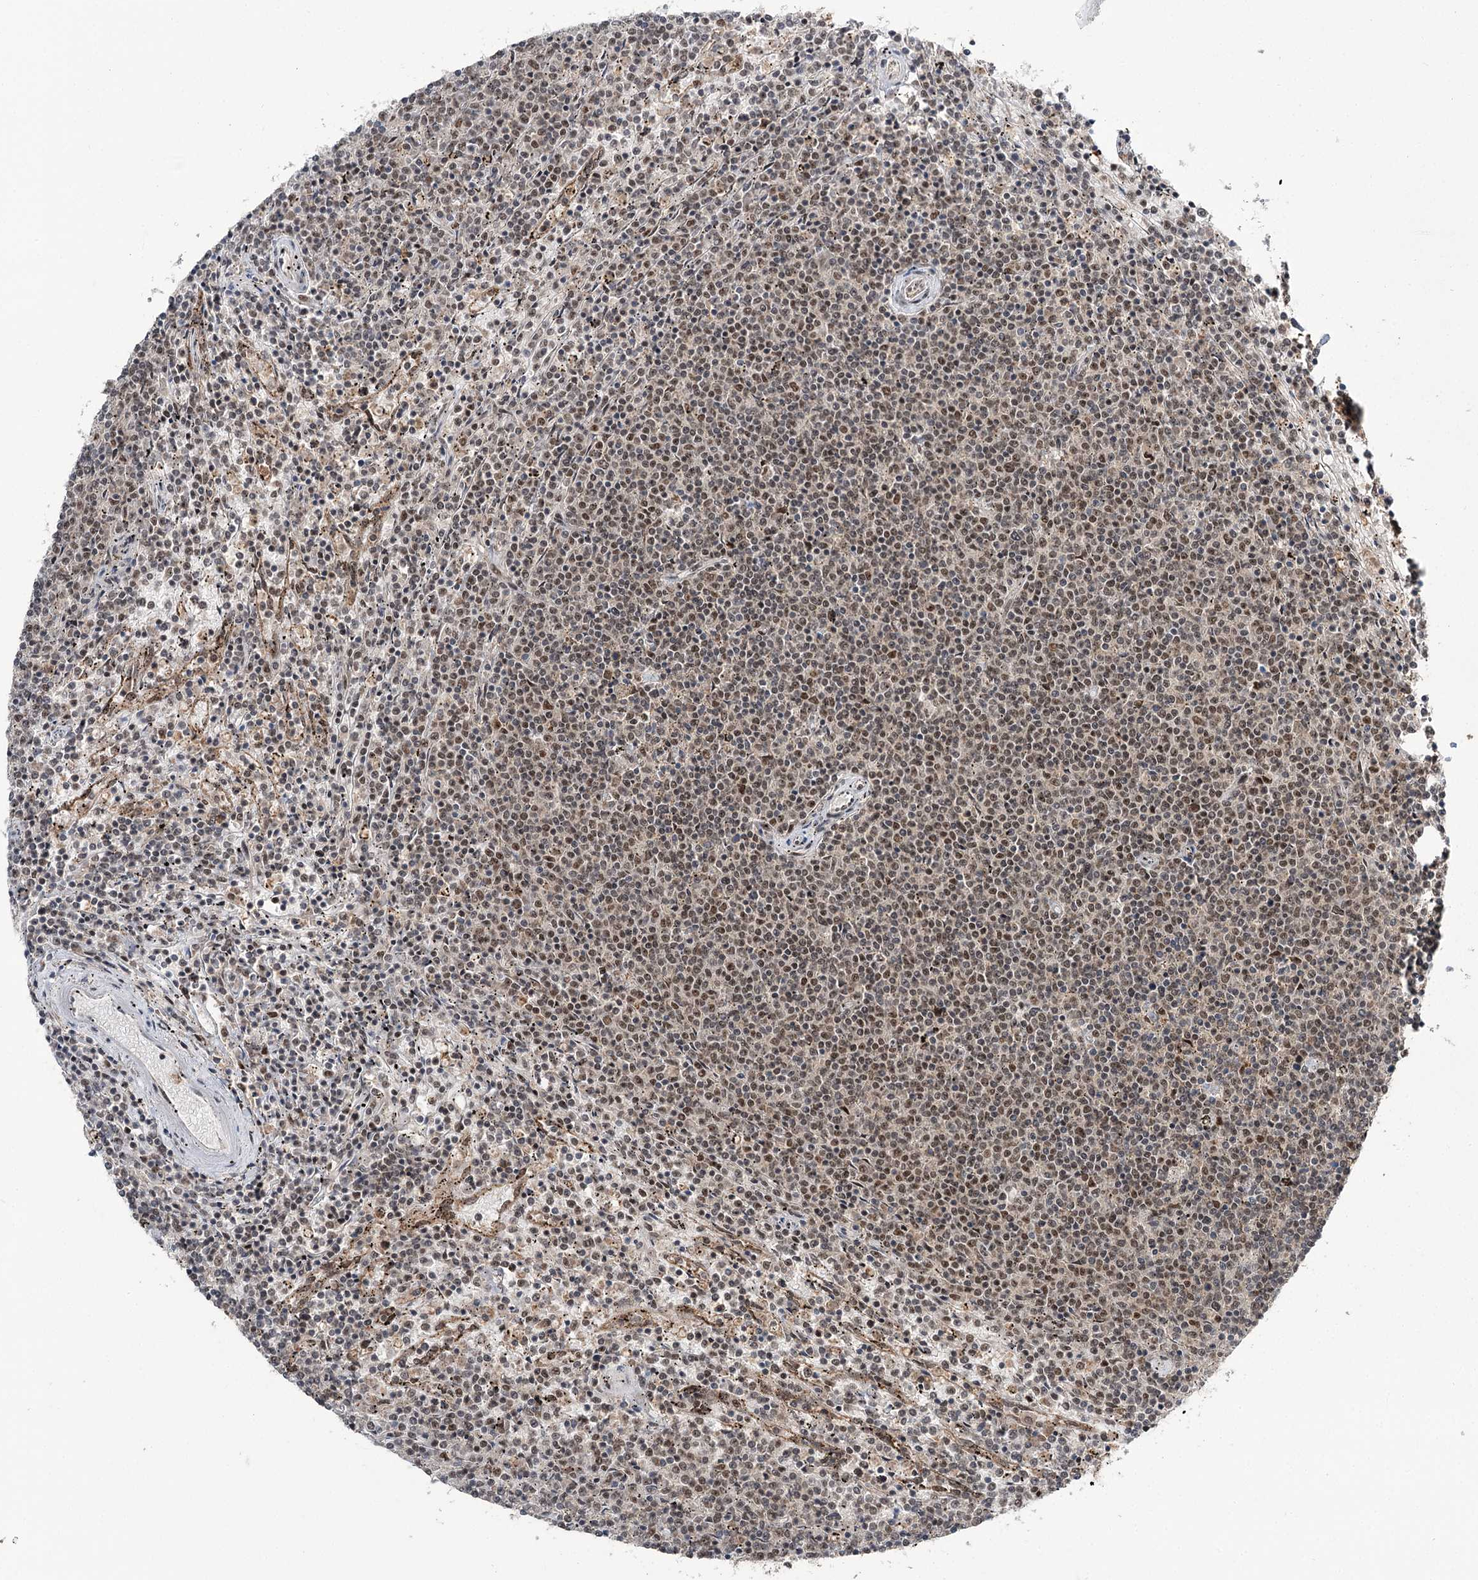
{"staining": {"intensity": "weak", "quantity": "25%-75%", "location": "nuclear"}, "tissue": "lymphoma", "cell_type": "Tumor cells", "image_type": "cancer", "snomed": [{"axis": "morphology", "description": "Malignant lymphoma, non-Hodgkin's type, Low grade"}, {"axis": "topography", "description": "Spleen"}], "caption": "A brown stain shows weak nuclear staining of a protein in lymphoma tumor cells.", "gene": "ERCC3", "patient": {"sex": "female", "age": 50}}